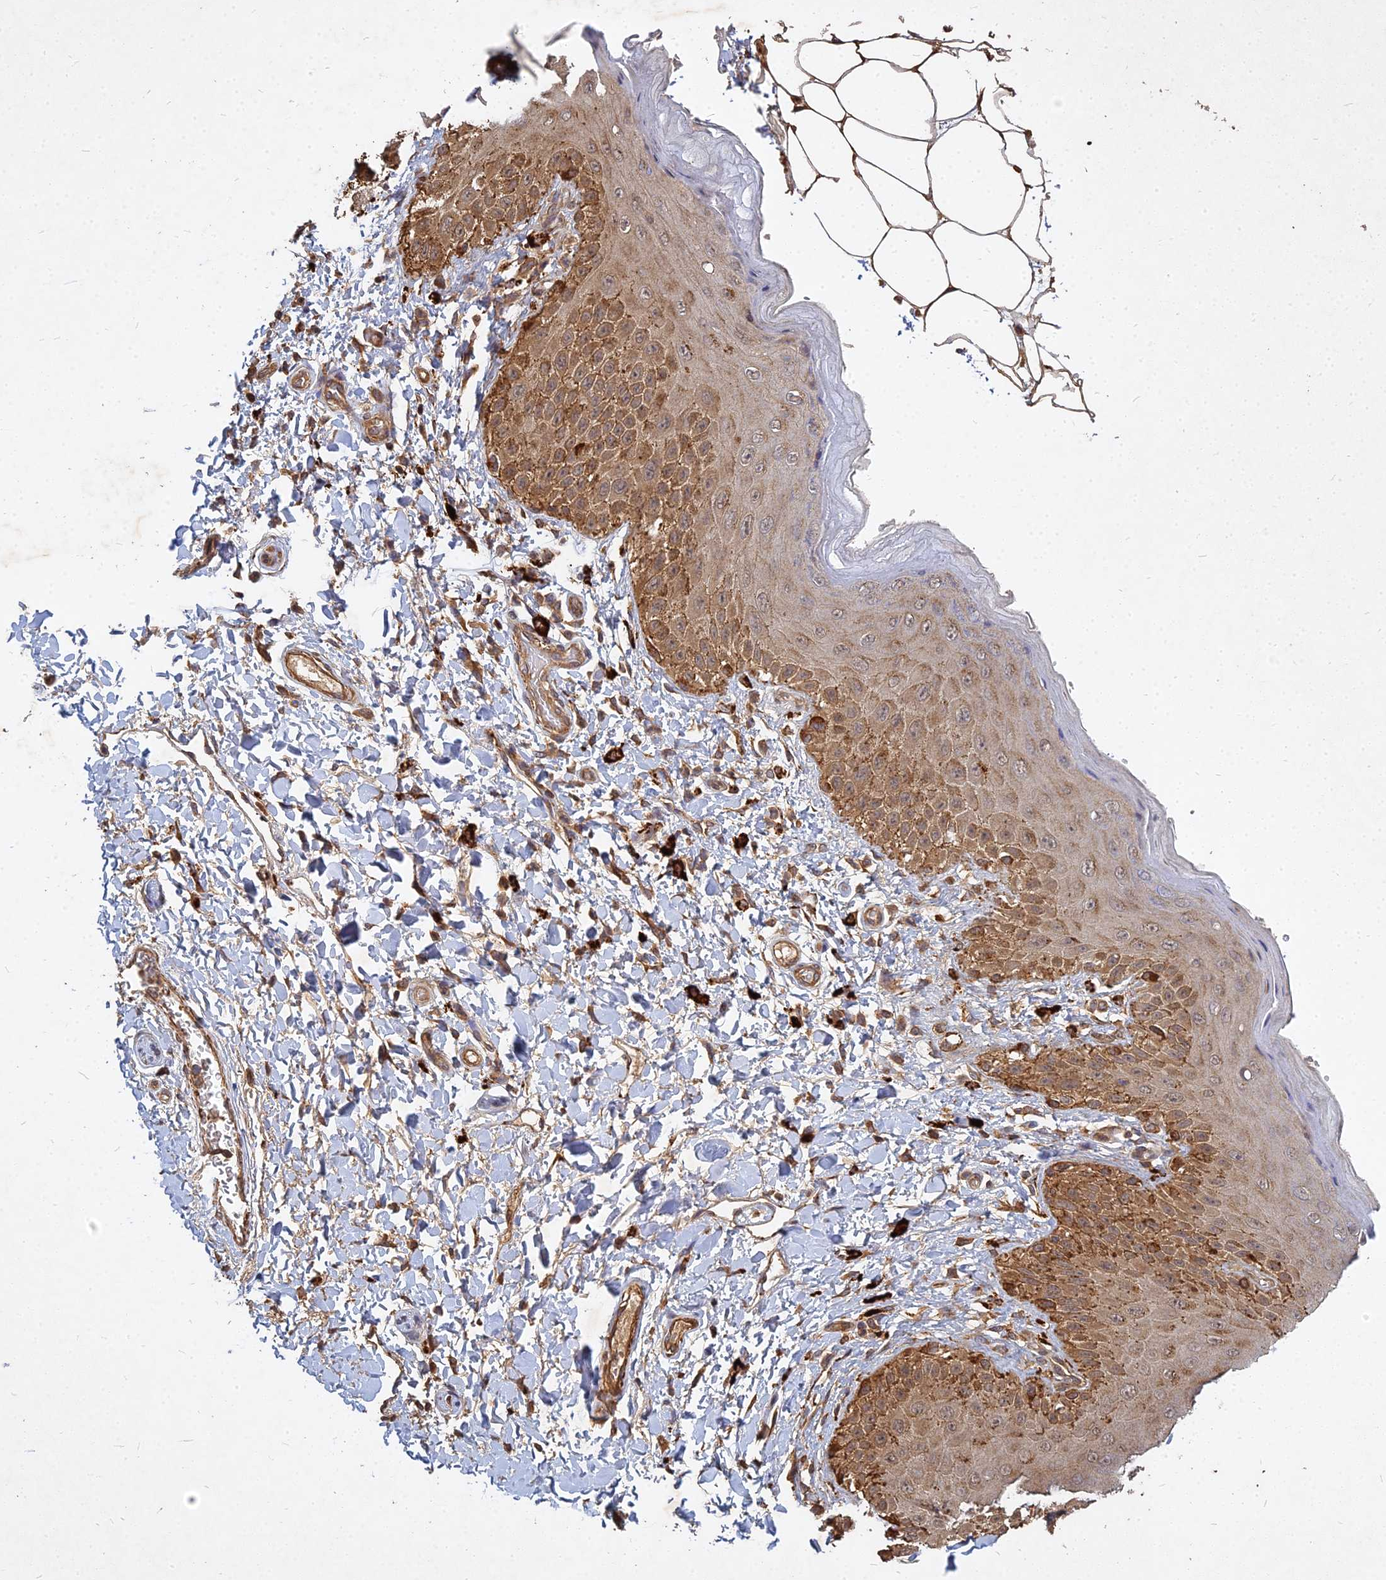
{"staining": {"intensity": "moderate", "quantity": ">75%", "location": "cytoplasmic/membranous,nuclear"}, "tissue": "skin", "cell_type": "Epidermal cells", "image_type": "normal", "snomed": [{"axis": "morphology", "description": "Normal tissue, NOS"}, {"axis": "topography", "description": "Anal"}], "caption": "Human skin stained with a brown dye exhibits moderate cytoplasmic/membranous,nuclear positive positivity in approximately >75% of epidermal cells.", "gene": "UBE2W", "patient": {"sex": "male", "age": 44}}